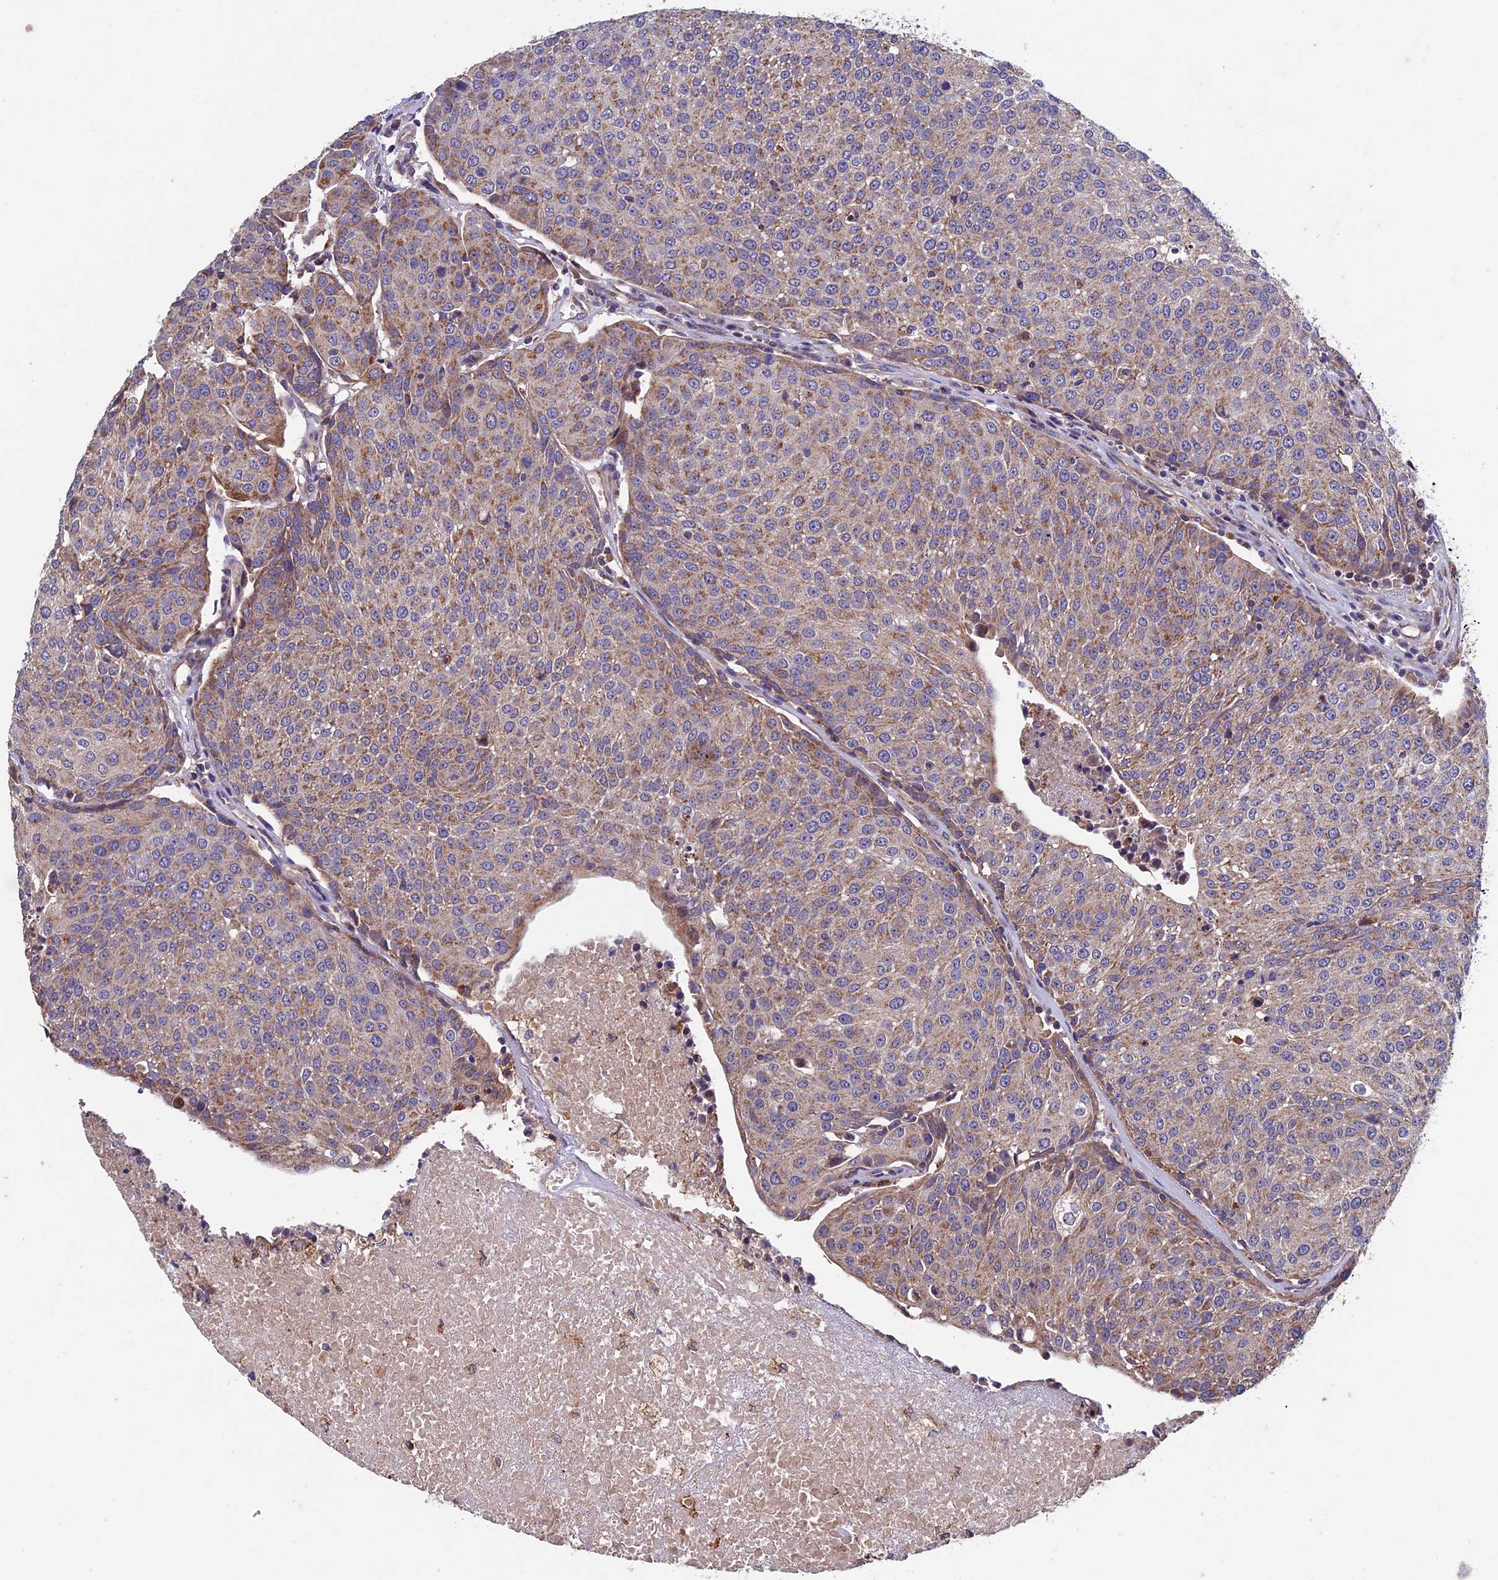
{"staining": {"intensity": "moderate", "quantity": "25%-75%", "location": "cytoplasmic/membranous"}, "tissue": "urothelial cancer", "cell_type": "Tumor cells", "image_type": "cancer", "snomed": [{"axis": "morphology", "description": "Urothelial carcinoma, High grade"}, {"axis": "topography", "description": "Urinary bladder"}], "caption": "Immunohistochemical staining of urothelial cancer reveals moderate cytoplasmic/membranous protein staining in about 25%-75% of tumor cells. (Brightfield microscopy of DAB IHC at high magnification).", "gene": "RNF17", "patient": {"sex": "female", "age": 85}}